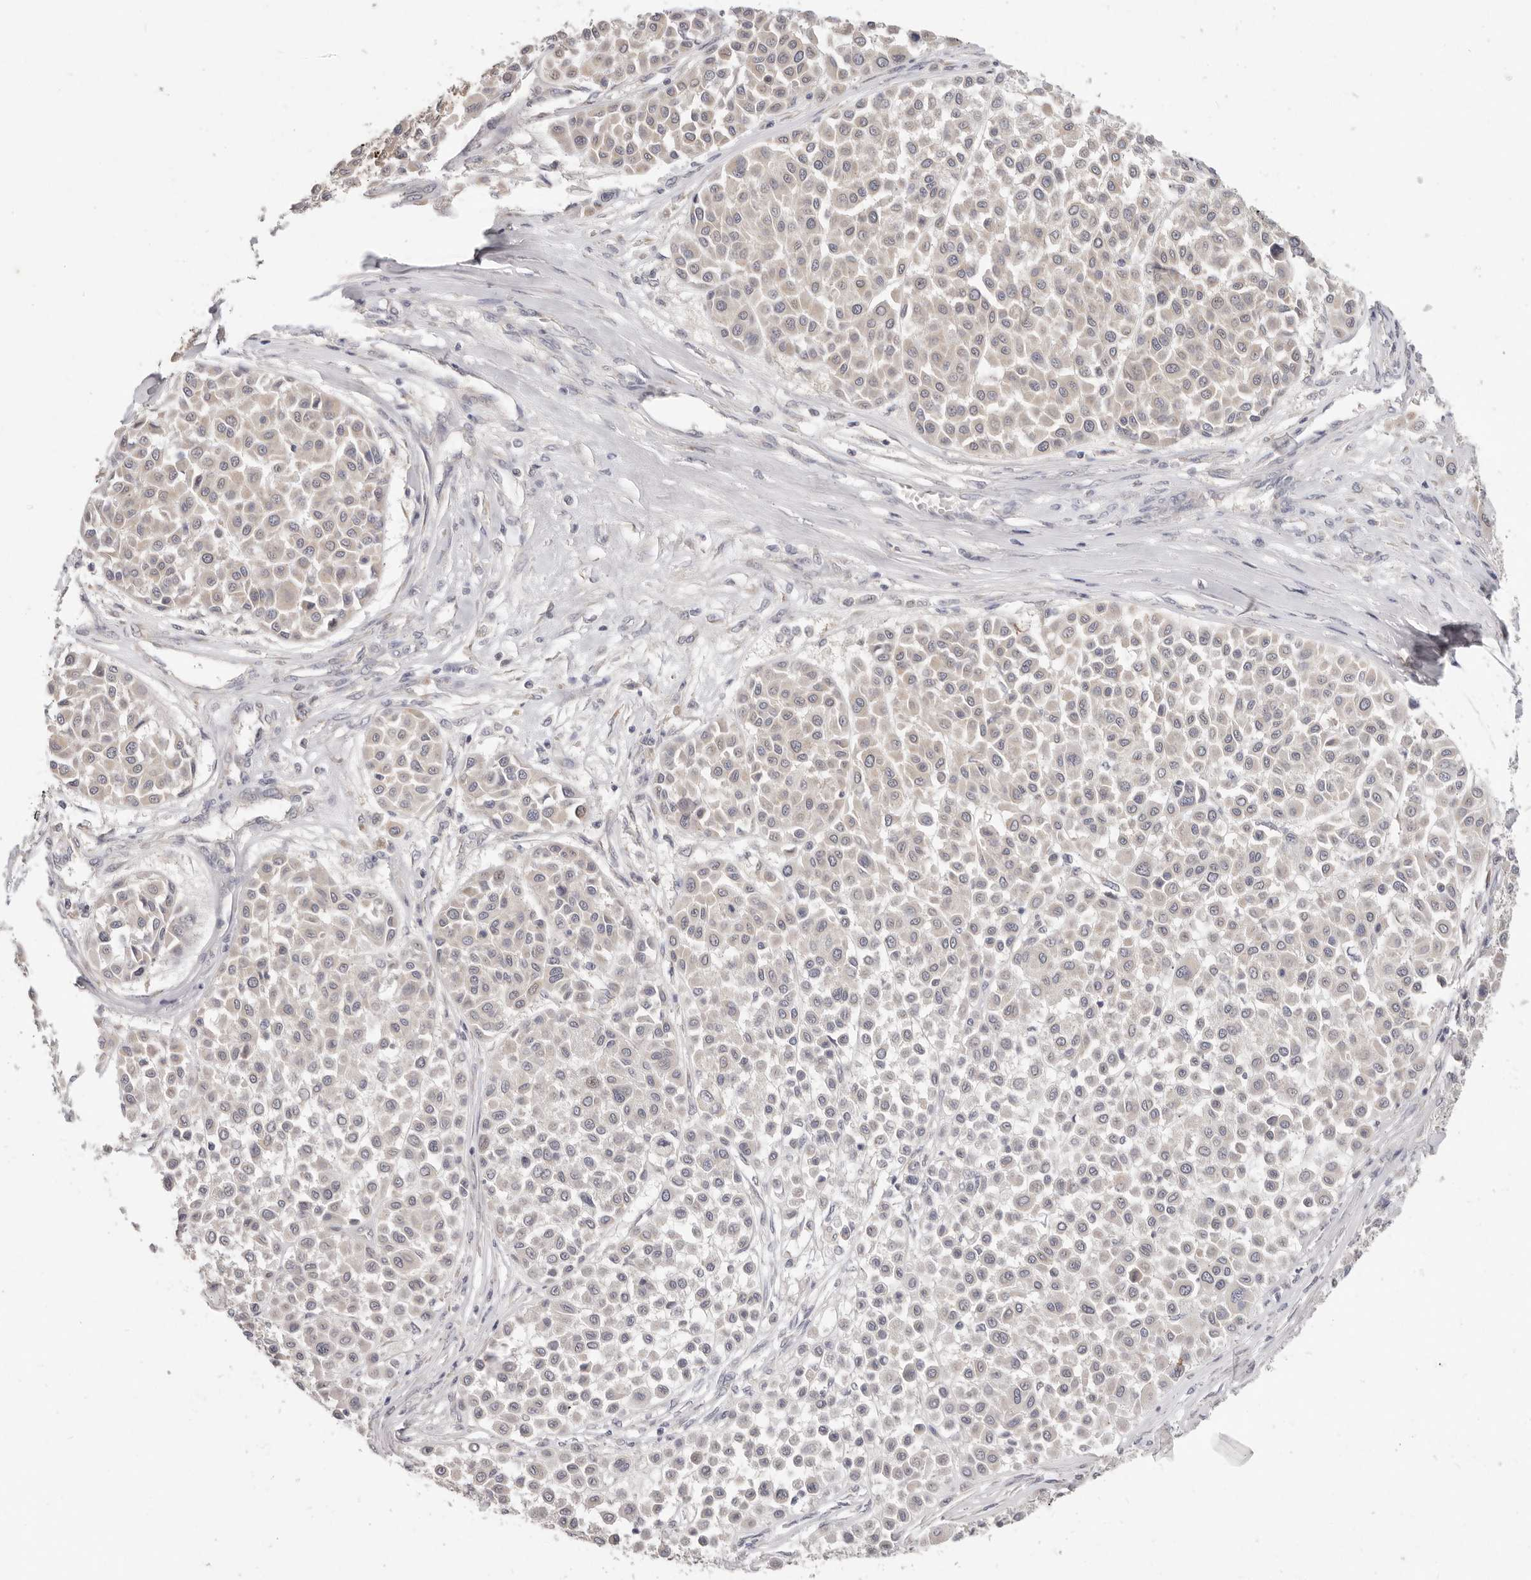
{"staining": {"intensity": "weak", "quantity": "<25%", "location": "cytoplasmic/membranous"}, "tissue": "melanoma", "cell_type": "Tumor cells", "image_type": "cancer", "snomed": [{"axis": "morphology", "description": "Malignant melanoma, Metastatic site"}, {"axis": "topography", "description": "Soft tissue"}], "caption": "DAB immunohistochemical staining of human melanoma shows no significant staining in tumor cells.", "gene": "WDR77", "patient": {"sex": "male", "age": 41}}